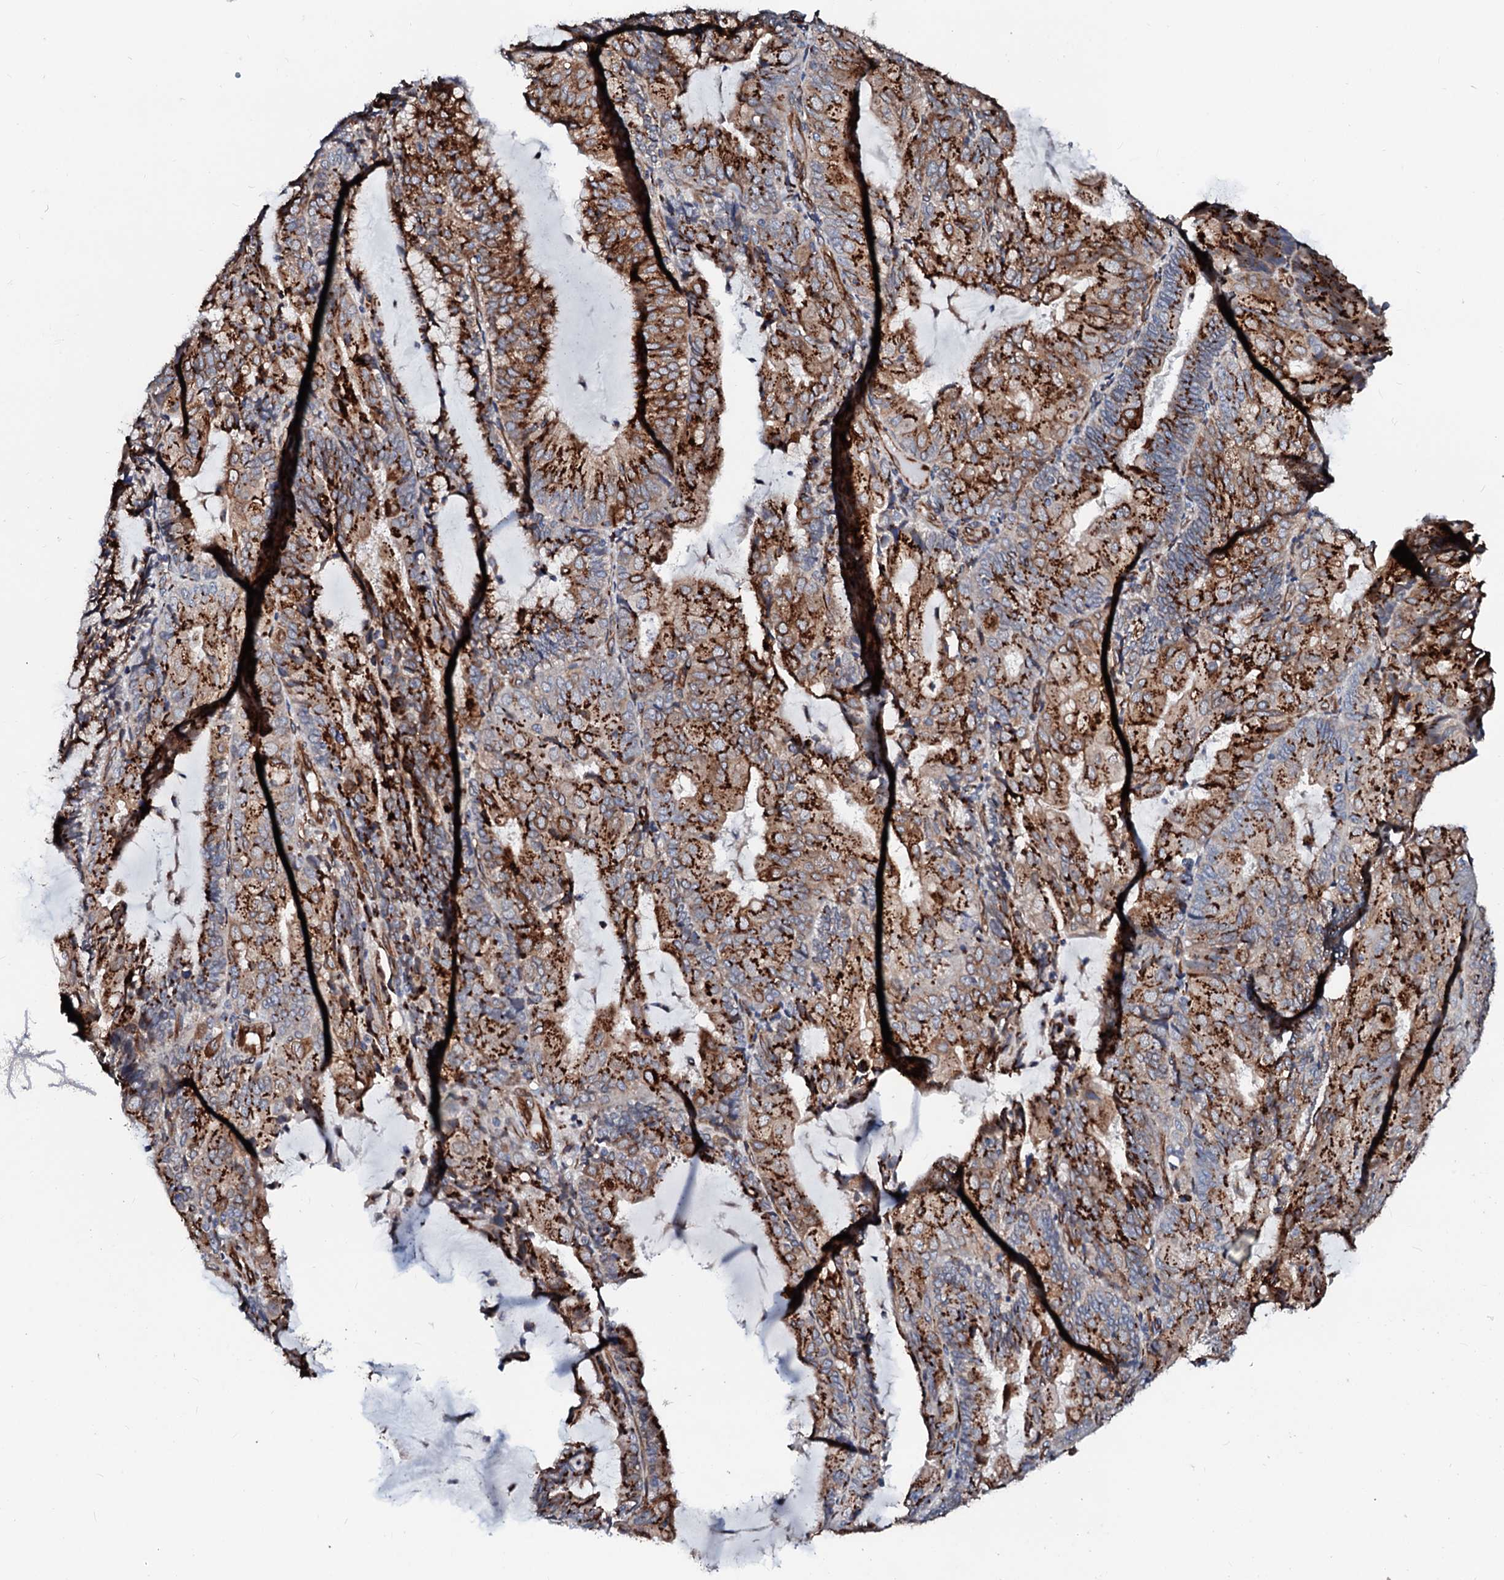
{"staining": {"intensity": "strong", "quantity": ">75%", "location": "cytoplasmic/membranous"}, "tissue": "endometrial cancer", "cell_type": "Tumor cells", "image_type": "cancer", "snomed": [{"axis": "morphology", "description": "Adenocarcinoma, NOS"}, {"axis": "topography", "description": "Endometrium"}], "caption": "Endometrial cancer (adenocarcinoma) tissue displays strong cytoplasmic/membranous expression in about >75% of tumor cells, visualized by immunohistochemistry.", "gene": "TMCO3", "patient": {"sex": "female", "age": 81}}